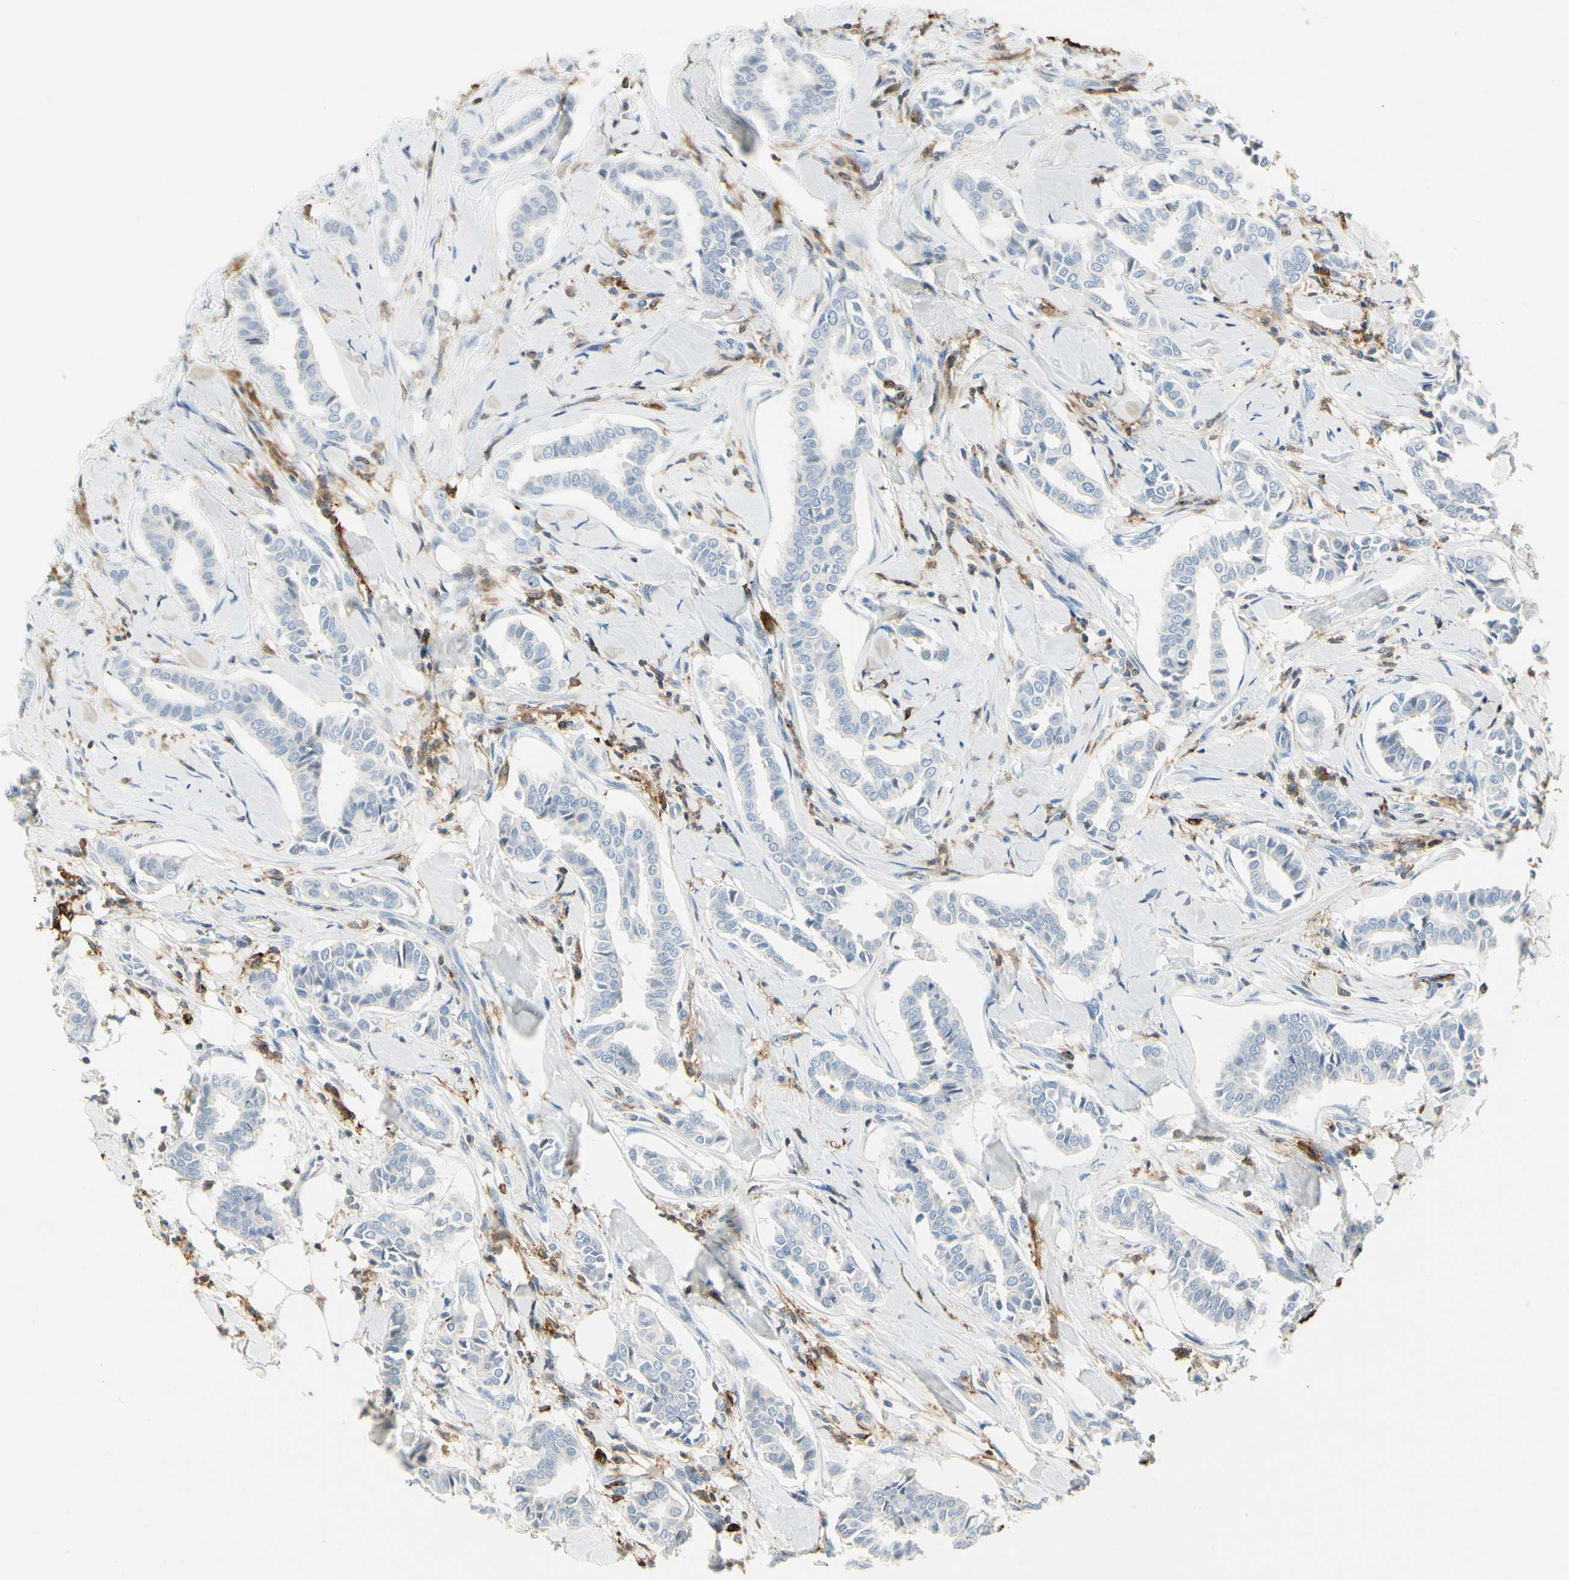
{"staining": {"intensity": "negative", "quantity": "none", "location": "none"}, "tissue": "head and neck cancer", "cell_type": "Tumor cells", "image_type": "cancer", "snomed": [{"axis": "morphology", "description": "Adenocarcinoma, NOS"}, {"axis": "topography", "description": "Salivary gland"}, {"axis": "topography", "description": "Head-Neck"}], "caption": "Tumor cells show no significant expression in head and neck adenocarcinoma. Brightfield microscopy of immunohistochemistry stained with DAB (3,3'-diaminobenzidine) (brown) and hematoxylin (blue), captured at high magnification.", "gene": "ITGB2", "patient": {"sex": "female", "age": 59}}